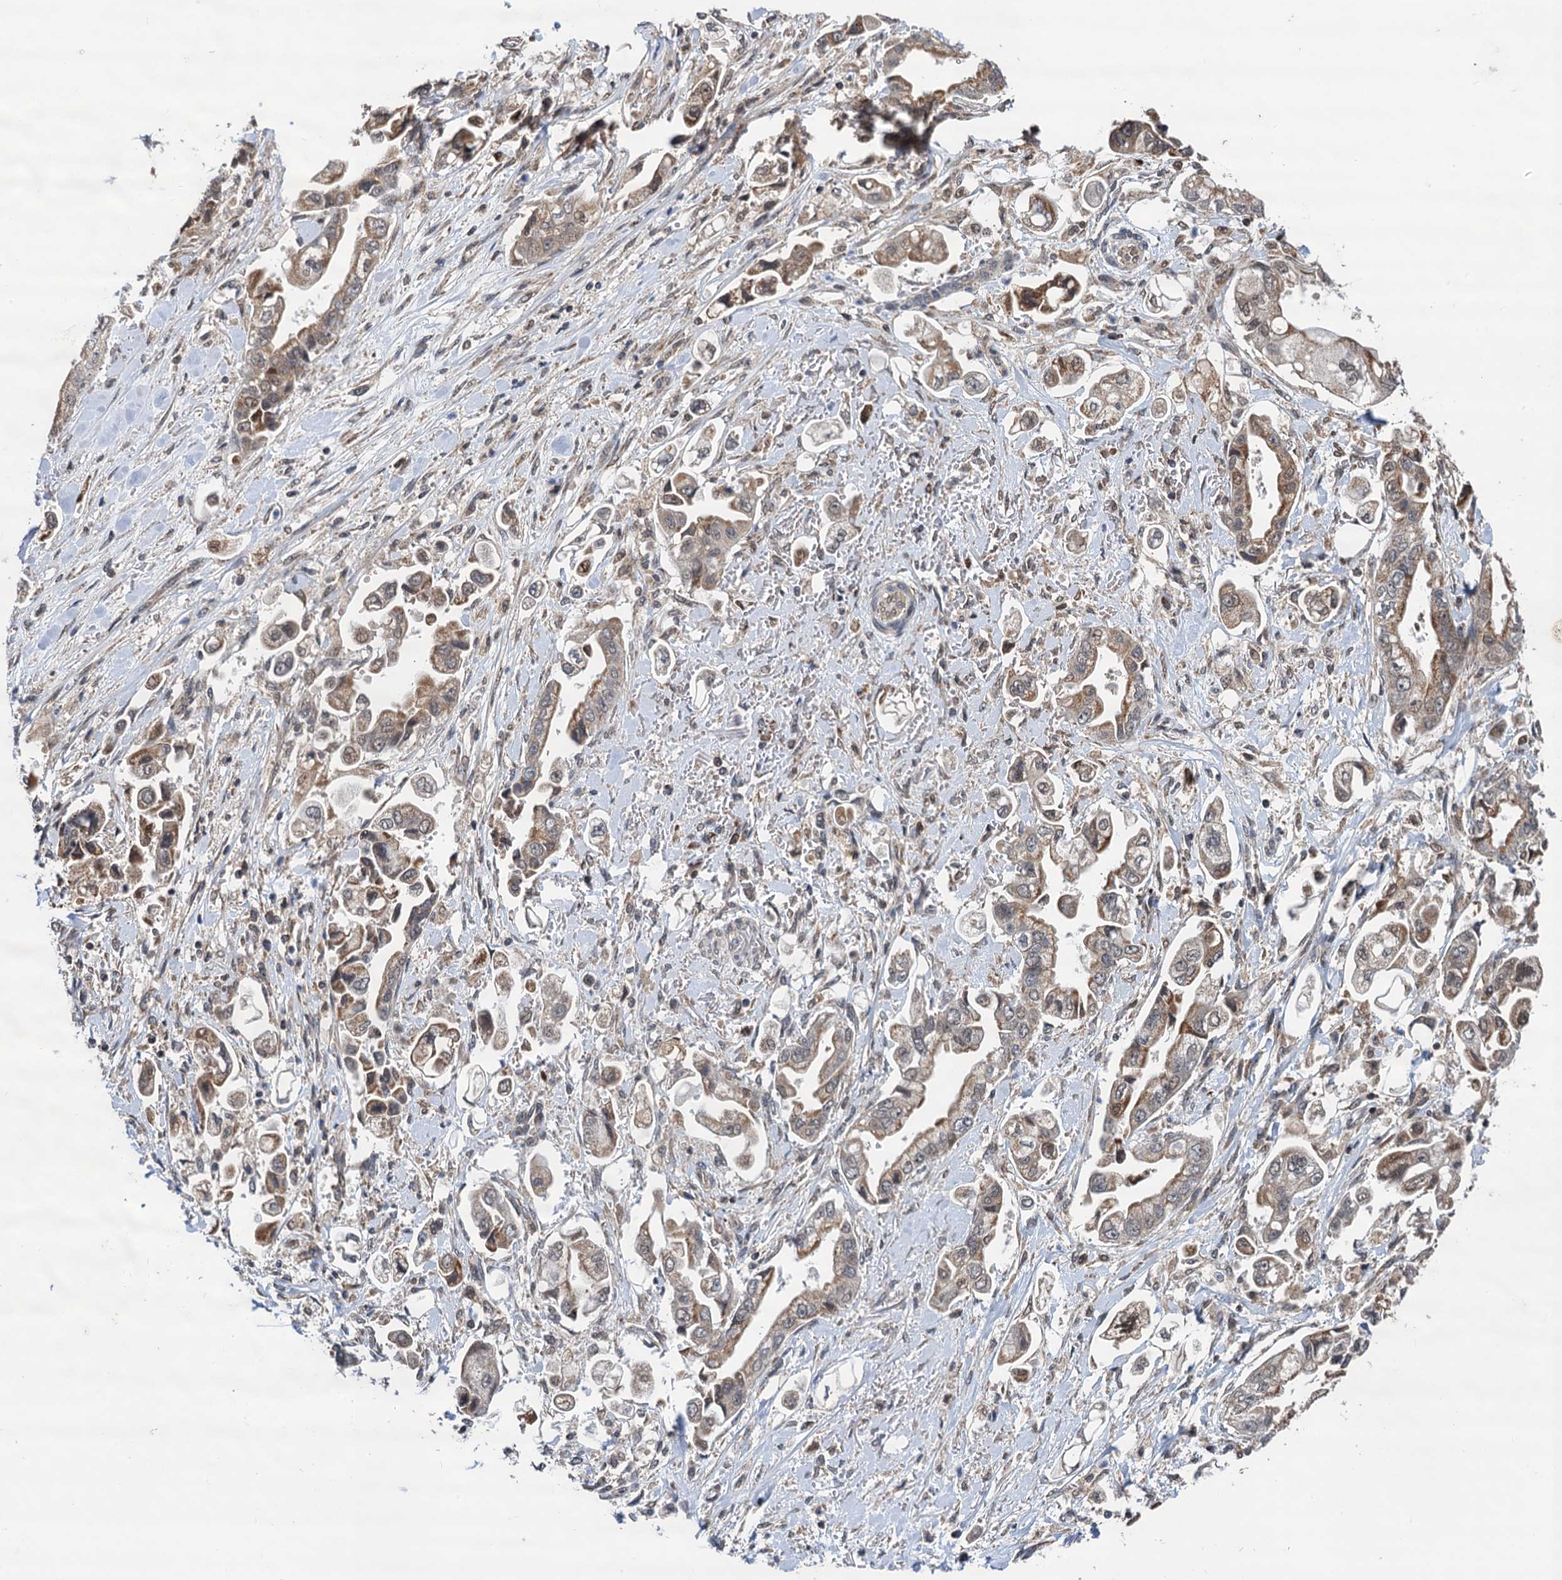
{"staining": {"intensity": "moderate", "quantity": ">75%", "location": "cytoplasmic/membranous"}, "tissue": "stomach cancer", "cell_type": "Tumor cells", "image_type": "cancer", "snomed": [{"axis": "morphology", "description": "Adenocarcinoma, NOS"}, {"axis": "topography", "description": "Stomach"}], "caption": "Human stomach cancer stained for a protein (brown) shows moderate cytoplasmic/membranous positive staining in about >75% of tumor cells.", "gene": "CMPK2", "patient": {"sex": "male", "age": 62}}